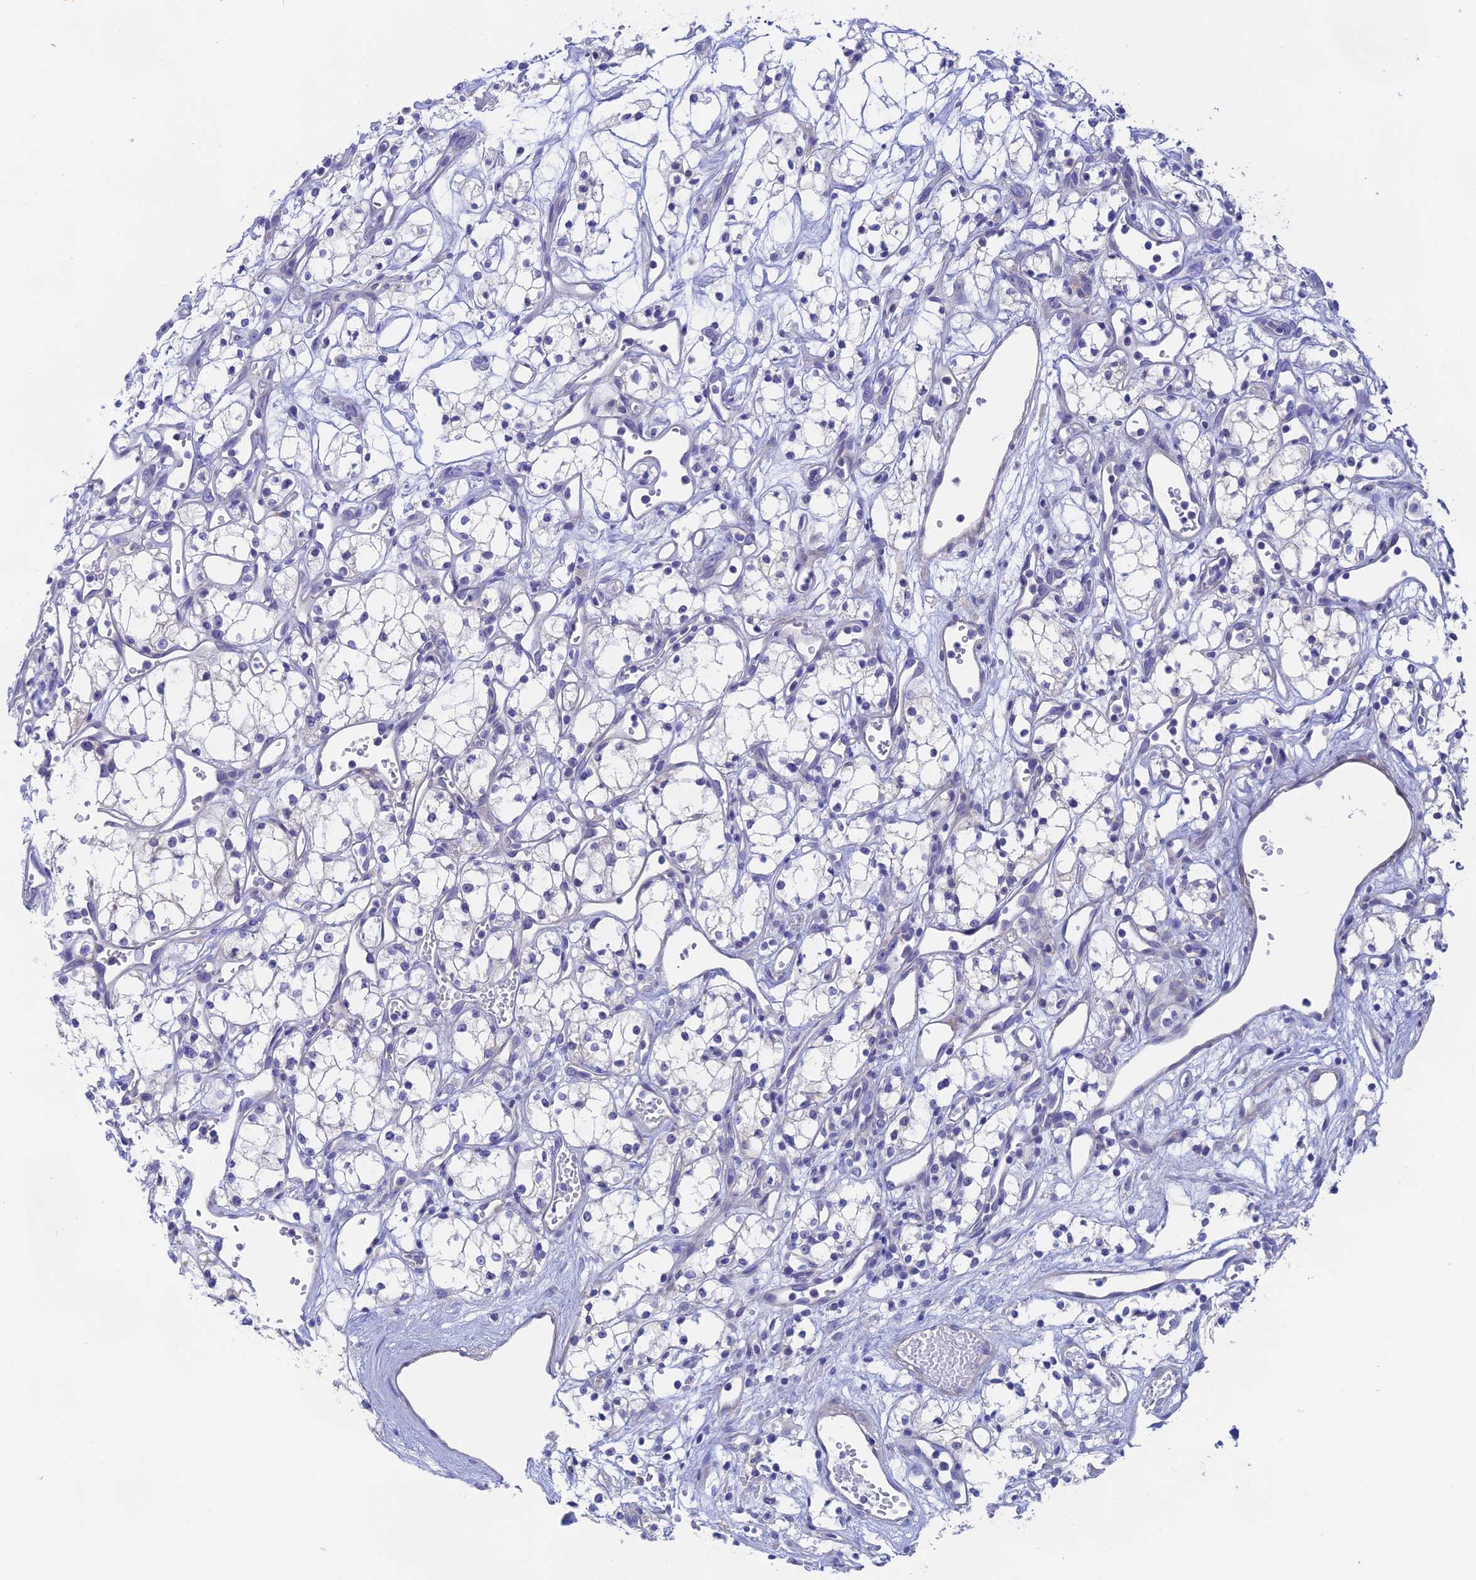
{"staining": {"intensity": "negative", "quantity": "none", "location": "none"}, "tissue": "renal cancer", "cell_type": "Tumor cells", "image_type": "cancer", "snomed": [{"axis": "morphology", "description": "Adenocarcinoma, NOS"}, {"axis": "topography", "description": "Kidney"}], "caption": "Renal adenocarcinoma was stained to show a protein in brown. There is no significant positivity in tumor cells. (DAB immunohistochemistry (IHC) with hematoxylin counter stain).", "gene": "GLB1L", "patient": {"sex": "male", "age": 59}}